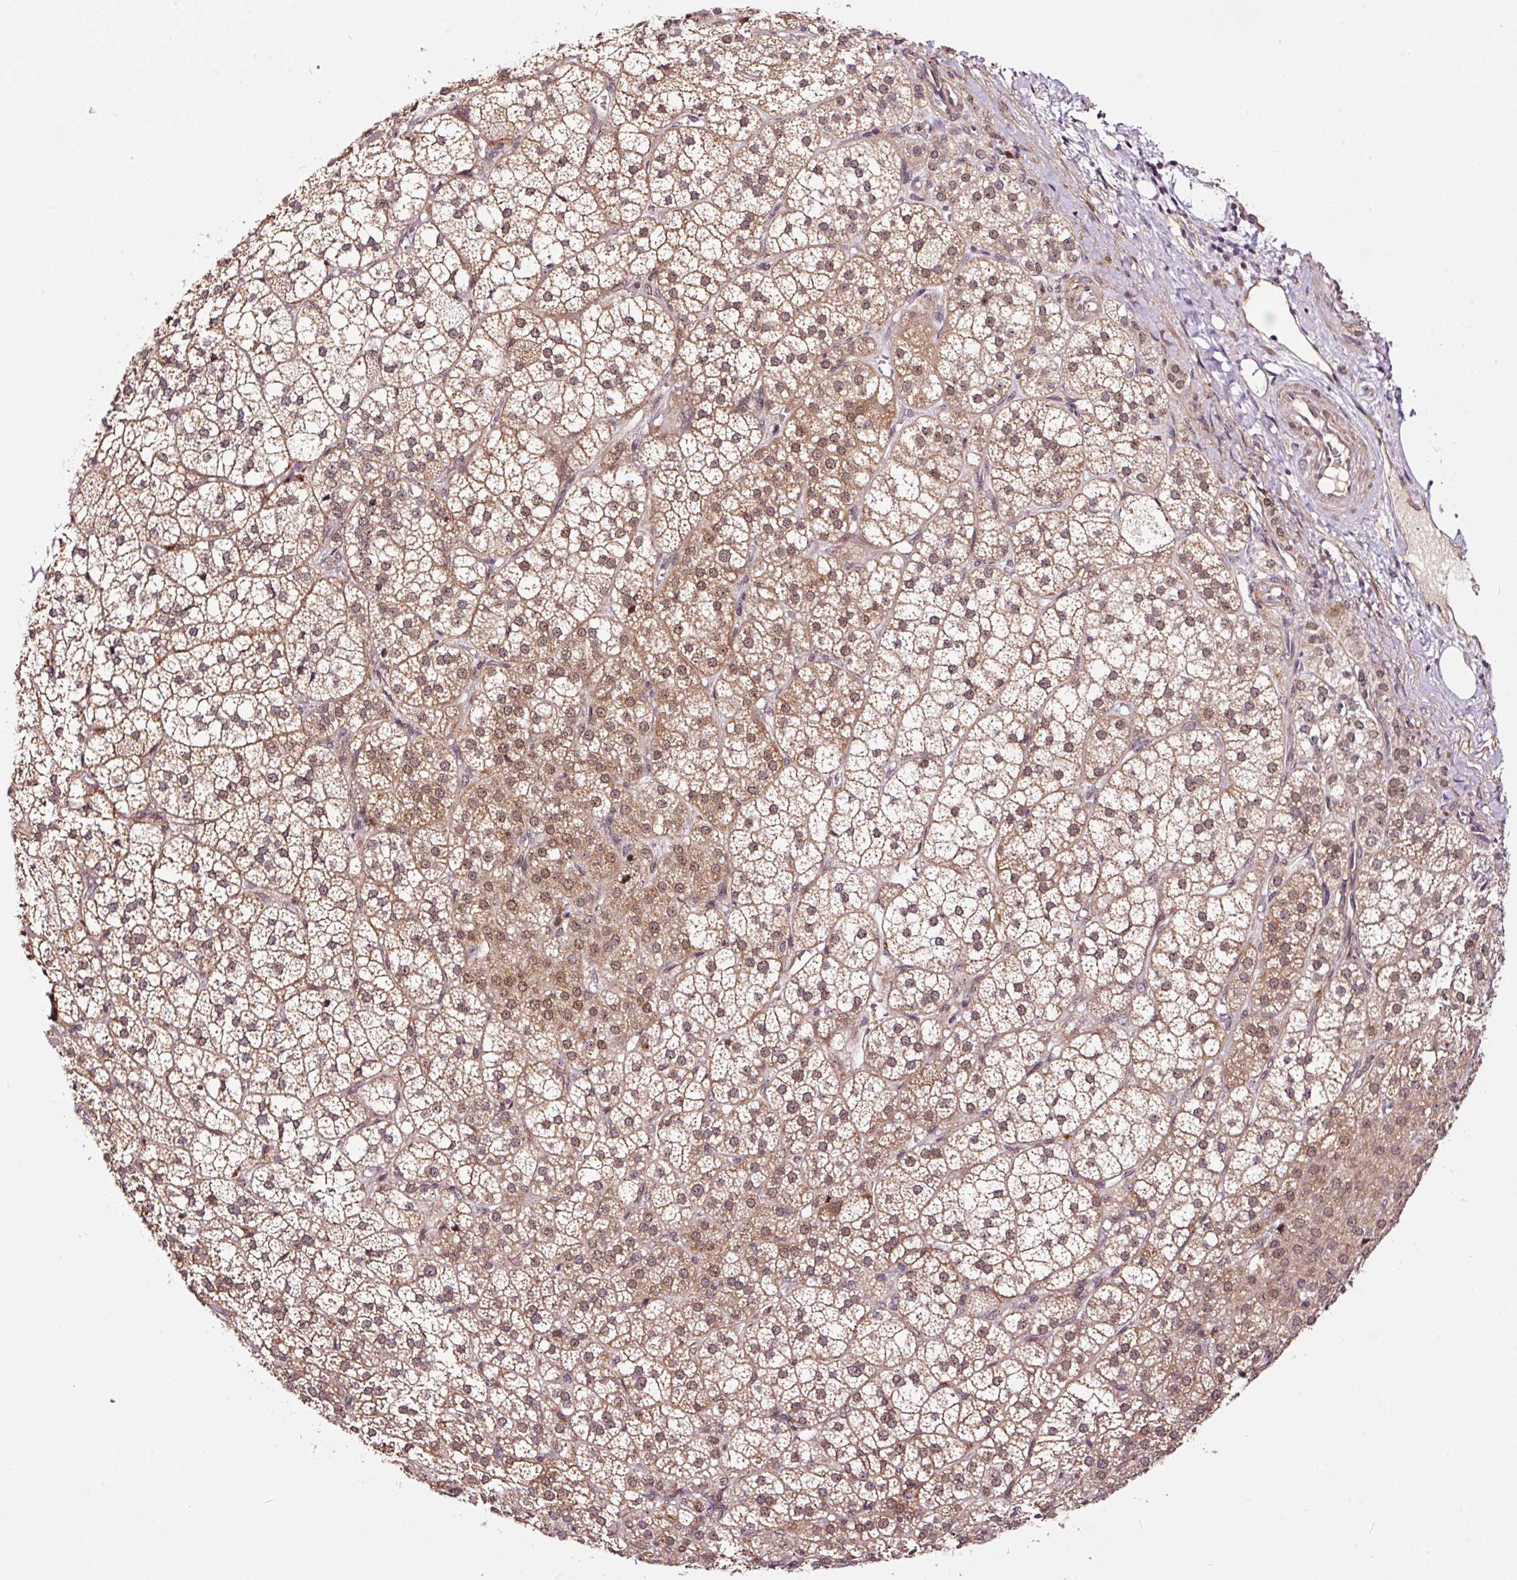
{"staining": {"intensity": "moderate", "quantity": ">75%", "location": "cytoplasmic/membranous,nuclear"}, "tissue": "adrenal gland", "cell_type": "Glandular cells", "image_type": "normal", "snomed": [{"axis": "morphology", "description": "Normal tissue, NOS"}, {"axis": "topography", "description": "Adrenal gland"}], "caption": "An immunohistochemistry histopathology image of normal tissue is shown. Protein staining in brown highlights moderate cytoplasmic/membranous,nuclear positivity in adrenal gland within glandular cells.", "gene": "RFC4", "patient": {"sex": "female", "age": 60}}